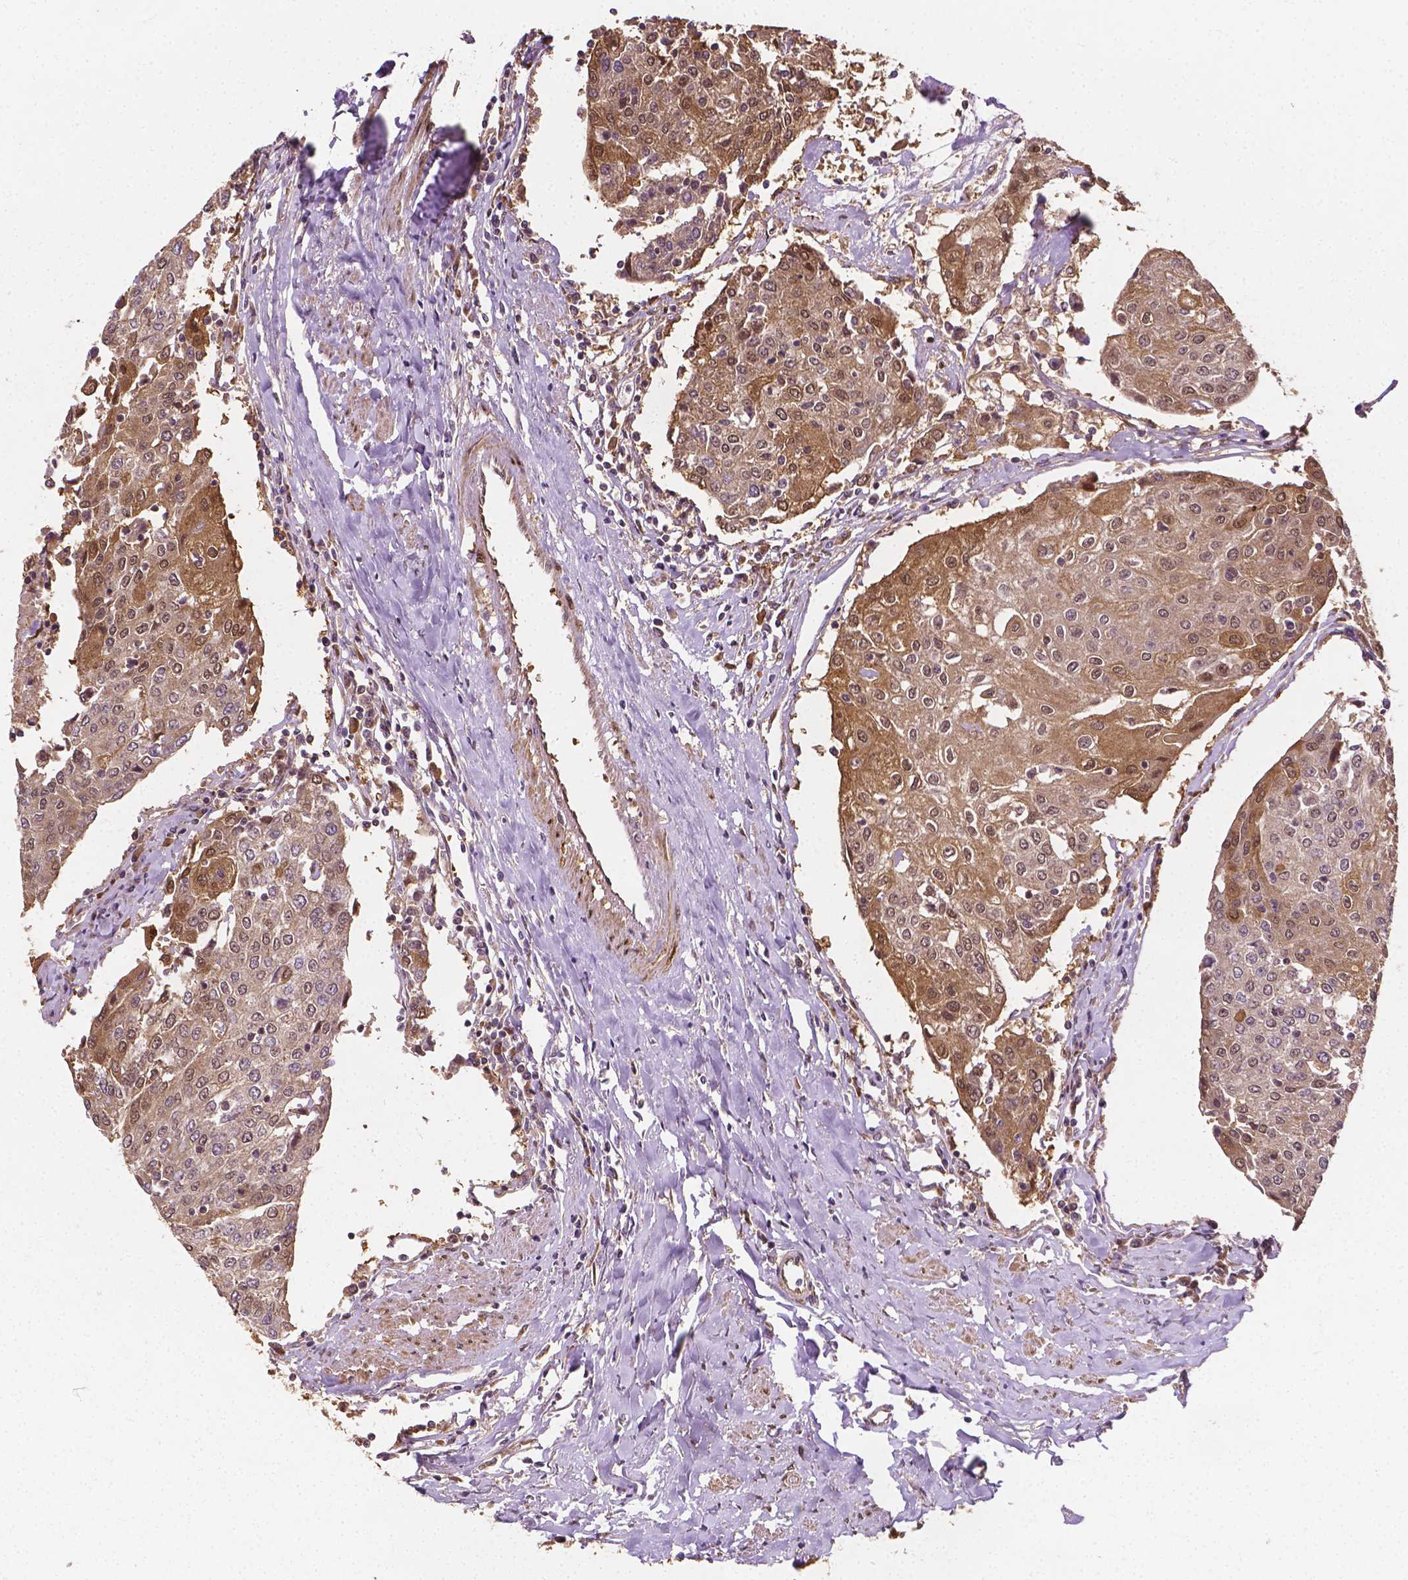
{"staining": {"intensity": "moderate", "quantity": "<25%", "location": "cytoplasmic/membranous,nuclear"}, "tissue": "urothelial cancer", "cell_type": "Tumor cells", "image_type": "cancer", "snomed": [{"axis": "morphology", "description": "Urothelial carcinoma, High grade"}, {"axis": "topography", "description": "Urinary bladder"}], "caption": "High-magnification brightfield microscopy of urothelial cancer stained with DAB (3,3'-diaminobenzidine) (brown) and counterstained with hematoxylin (blue). tumor cells exhibit moderate cytoplasmic/membranous and nuclear positivity is appreciated in about<25% of cells.", "gene": "YAP1", "patient": {"sex": "female", "age": 85}}